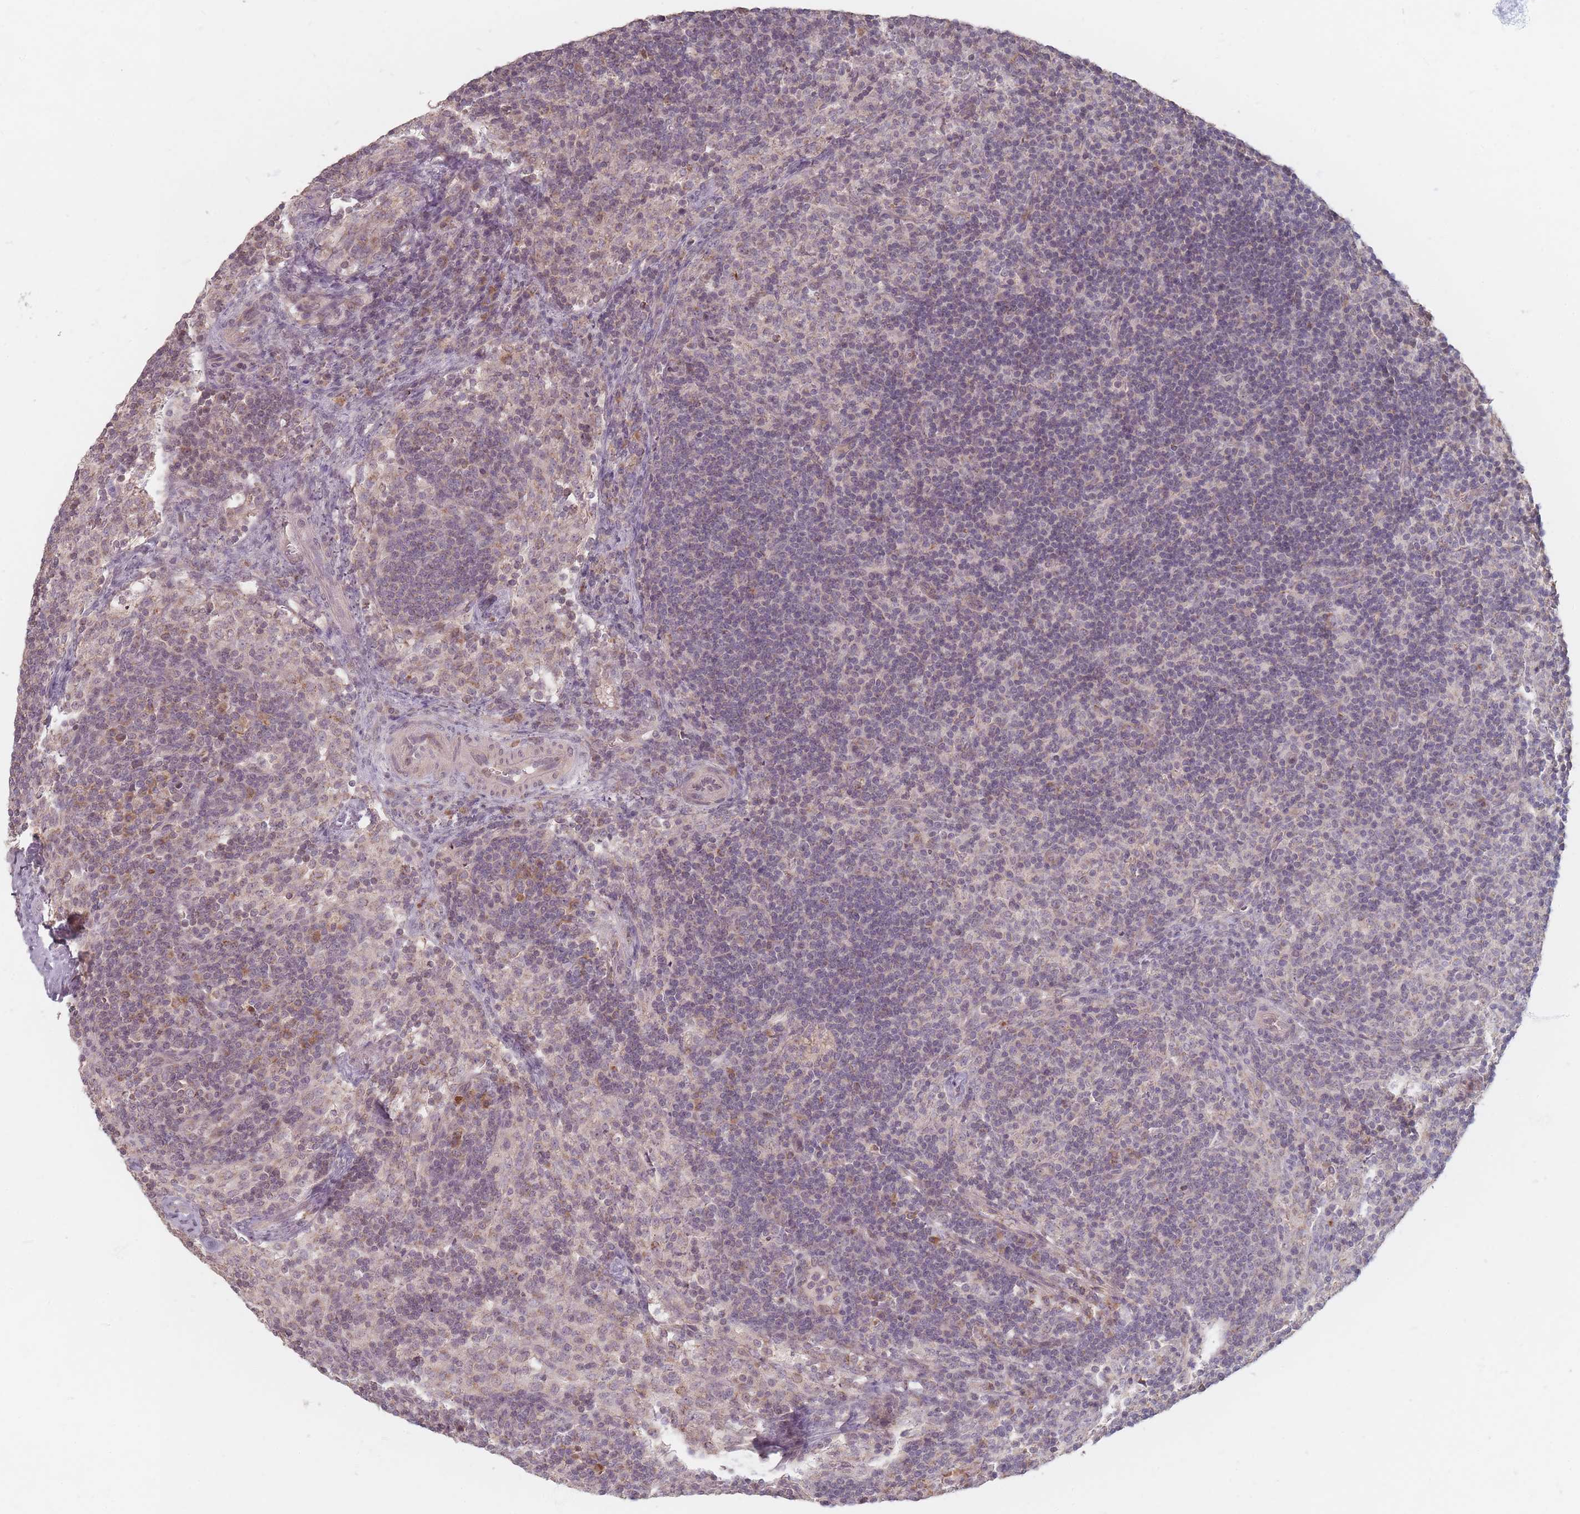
{"staining": {"intensity": "negative", "quantity": "none", "location": "none"}, "tissue": "lymph node", "cell_type": "Germinal center cells", "image_type": "normal", "snomed": [{"axis": "morphology", "description": "Normal tissue, NOS"}, {"axis": "topography", "description": "Lymph node"}], "caption": "Photomicrograph shows no significant protein positivity in germinal center cells of unremarkable lymph node. (DAB (3,3'-diaminobenzidine) immunohistochemistry (IHC) visualized using brightfield microscopy, high magnification).", "gene": "OR2M4", "patient": {"sex": "female", "age": 30}}